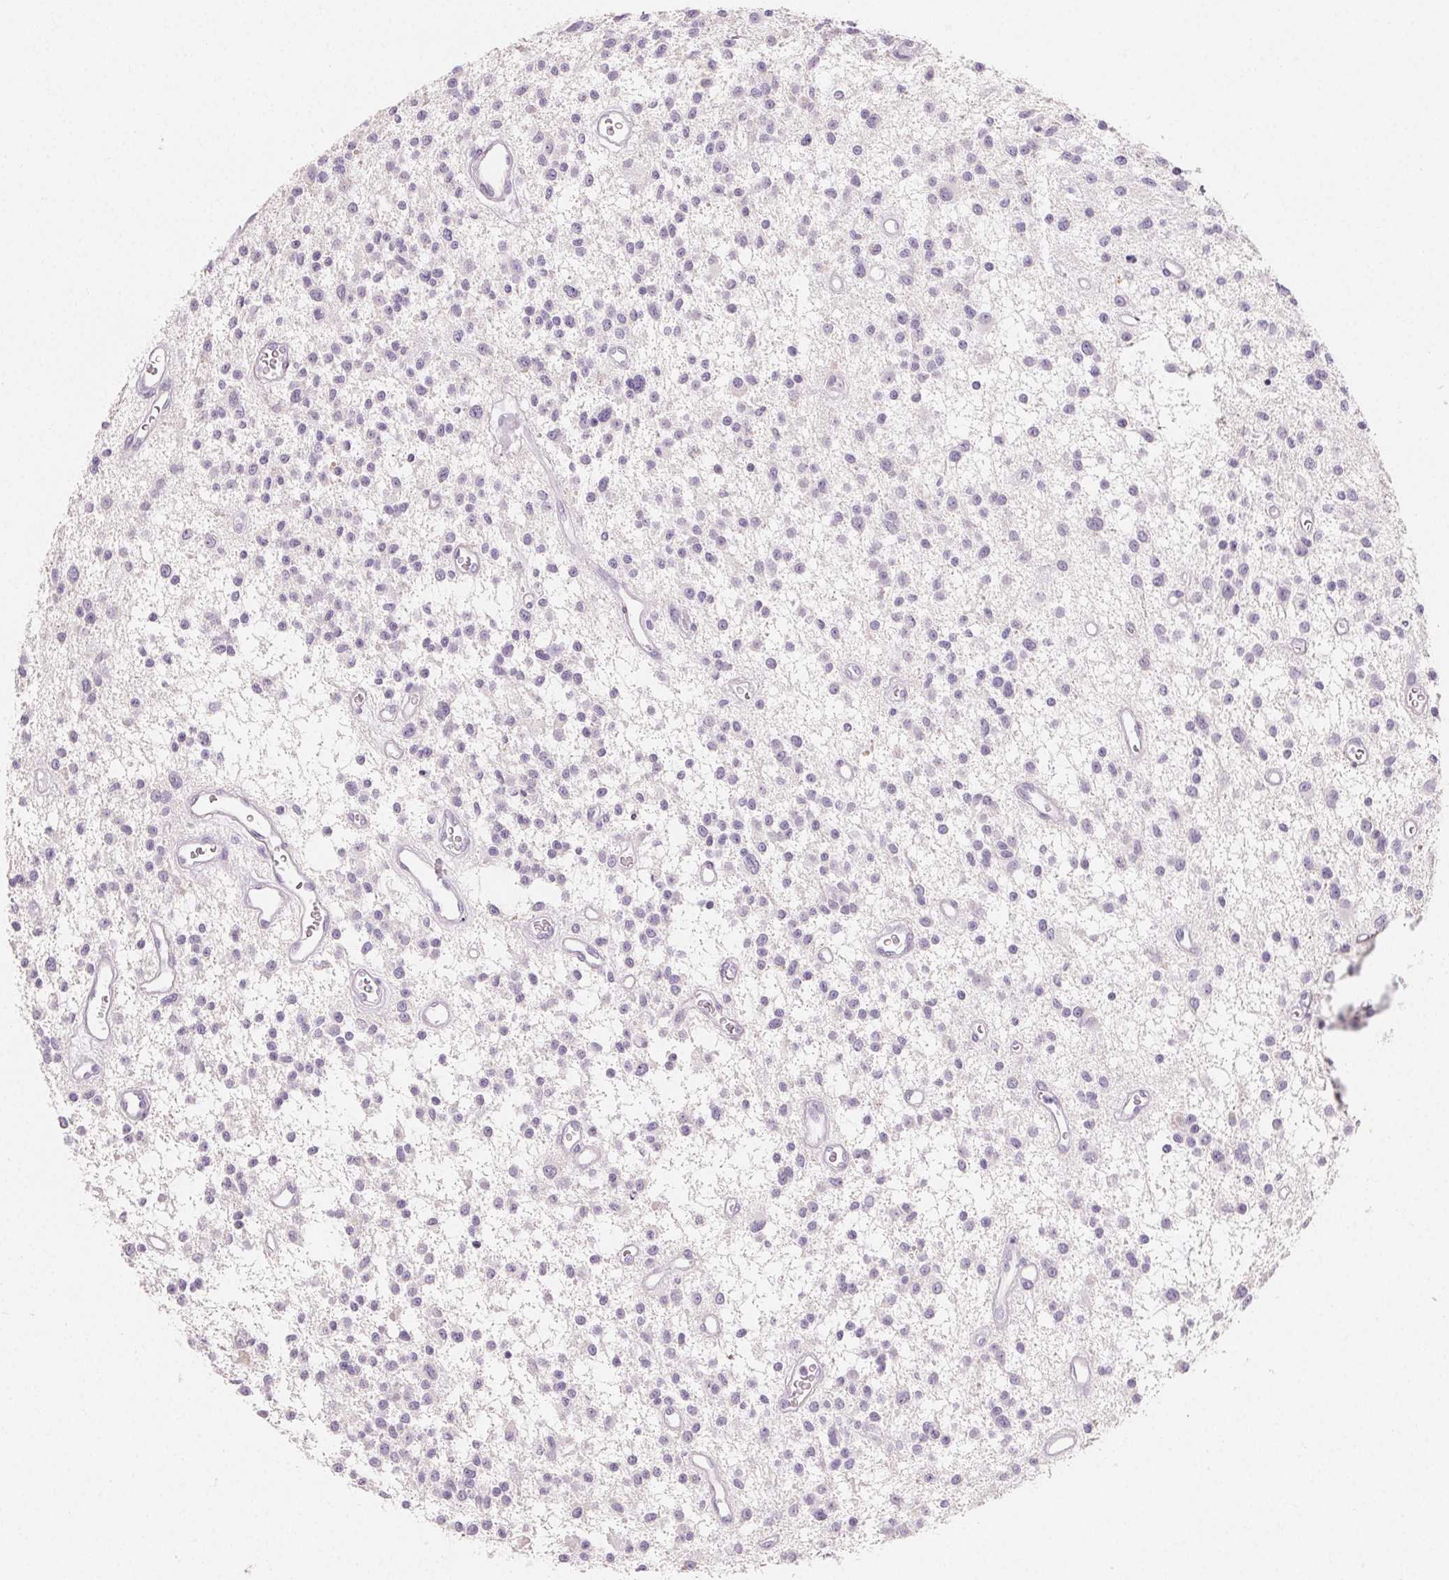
{"staining": {"intensity": "negative", "quantity": "none", "location": "none"}, "tissue": "glioma", "cell_type": "Tumor cells", "image_type": "cancer", "snomed": [{"axis": "morphology", "description": "Glioma, malignant, Low grade"}, {"axis": "topography", "description": "Brain"}], "caption": "Immunohistochemistry histopathology image of glioma stained for a protein (brown), which demonstrates no expression in tumor cells.", "gene": "MIOX", "patient": {"sex": "male", "age": 43}}